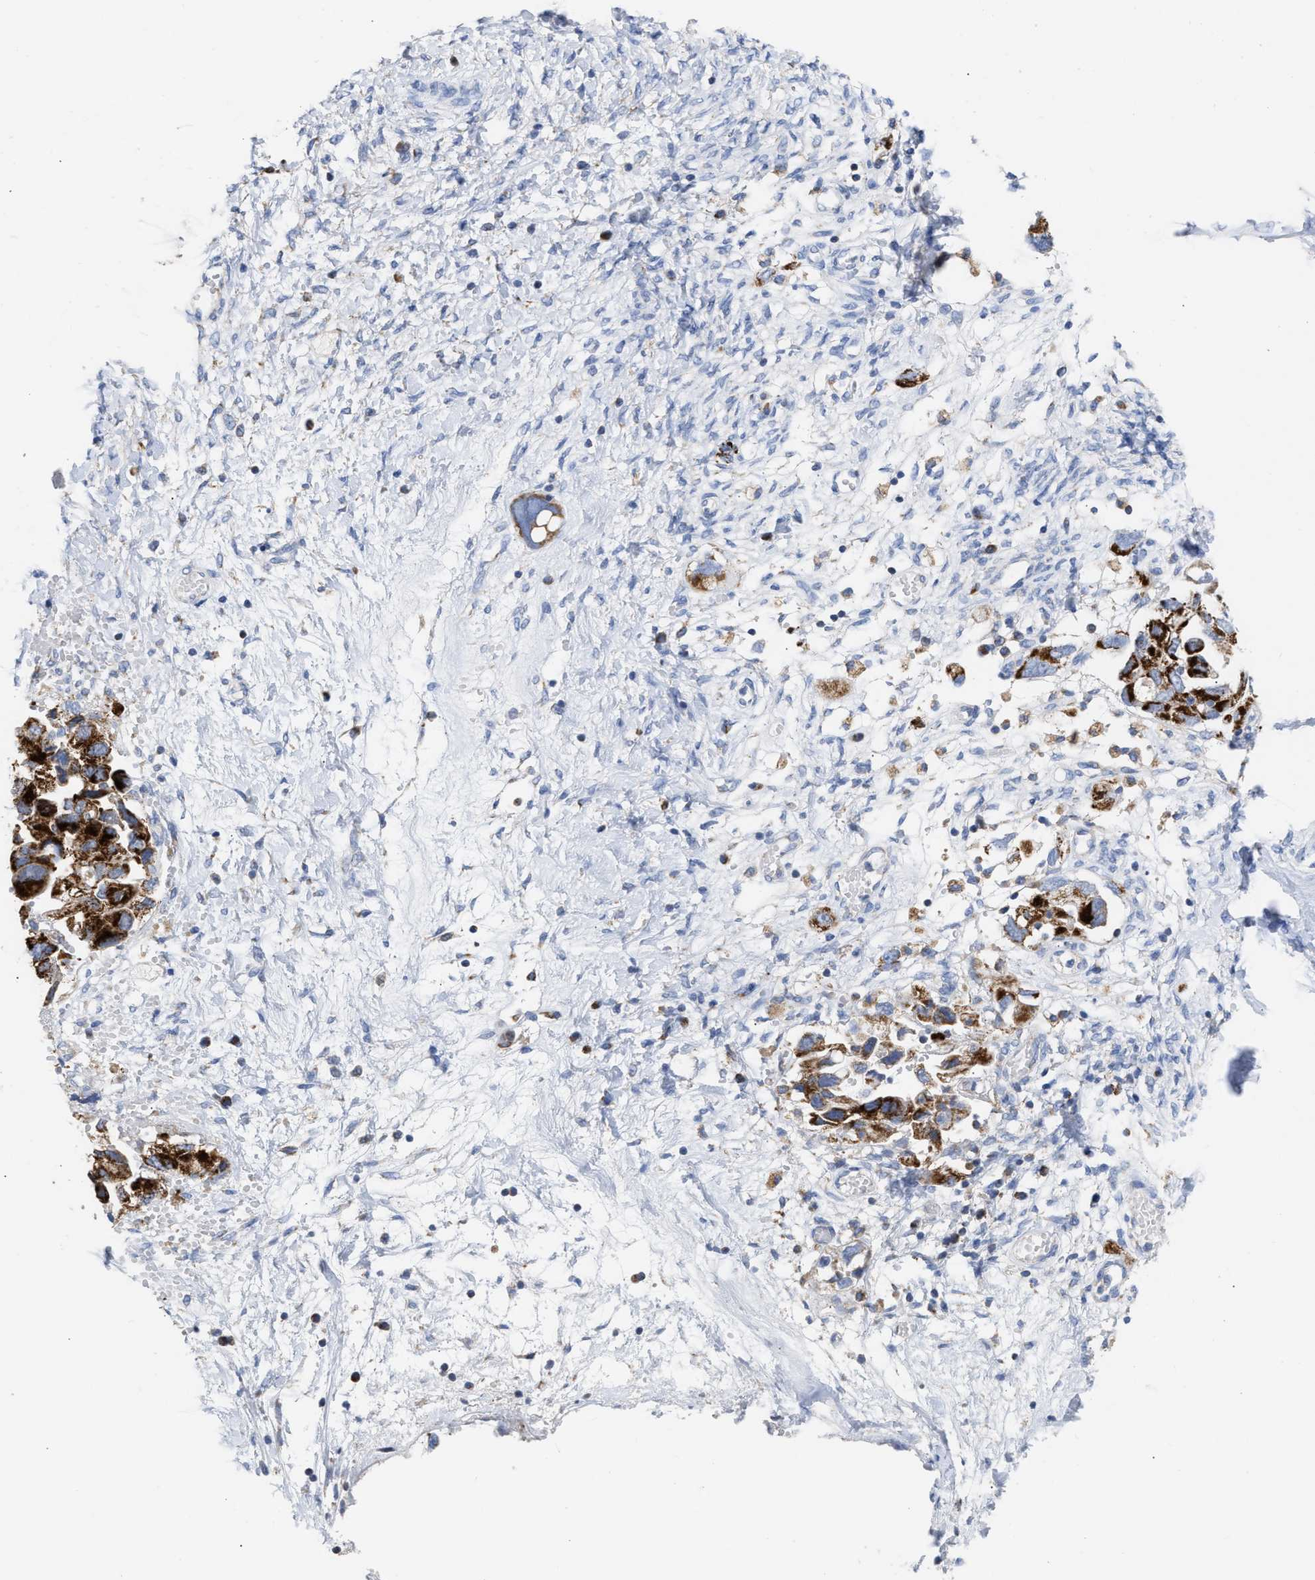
{"staining": {"intensity": "strong", "quantity": ">75%", "location": "cytoplasmic/membranous"}, "tissue": "ovarian cancer", "cell_type": "Tumor cells", "image_type": "cancer", "snomed": [{"axis": "morphology", "description": "Carcinoma, NOS"}, {"axis": "morphology", "description": "Cystadenocarcinoma, serous, NOS"}, {"axis": "topography", "description": "Ovary"}], "caption": "Brown immunohistochemical staining in human ovarian cancer (serous cystadenocarcinoma) displays strong cytoplasmic/membranous expression in approximately >75% of tumor cells.", "gene": "ACOT13", "patient": {"sex": "female", "age": 69}}